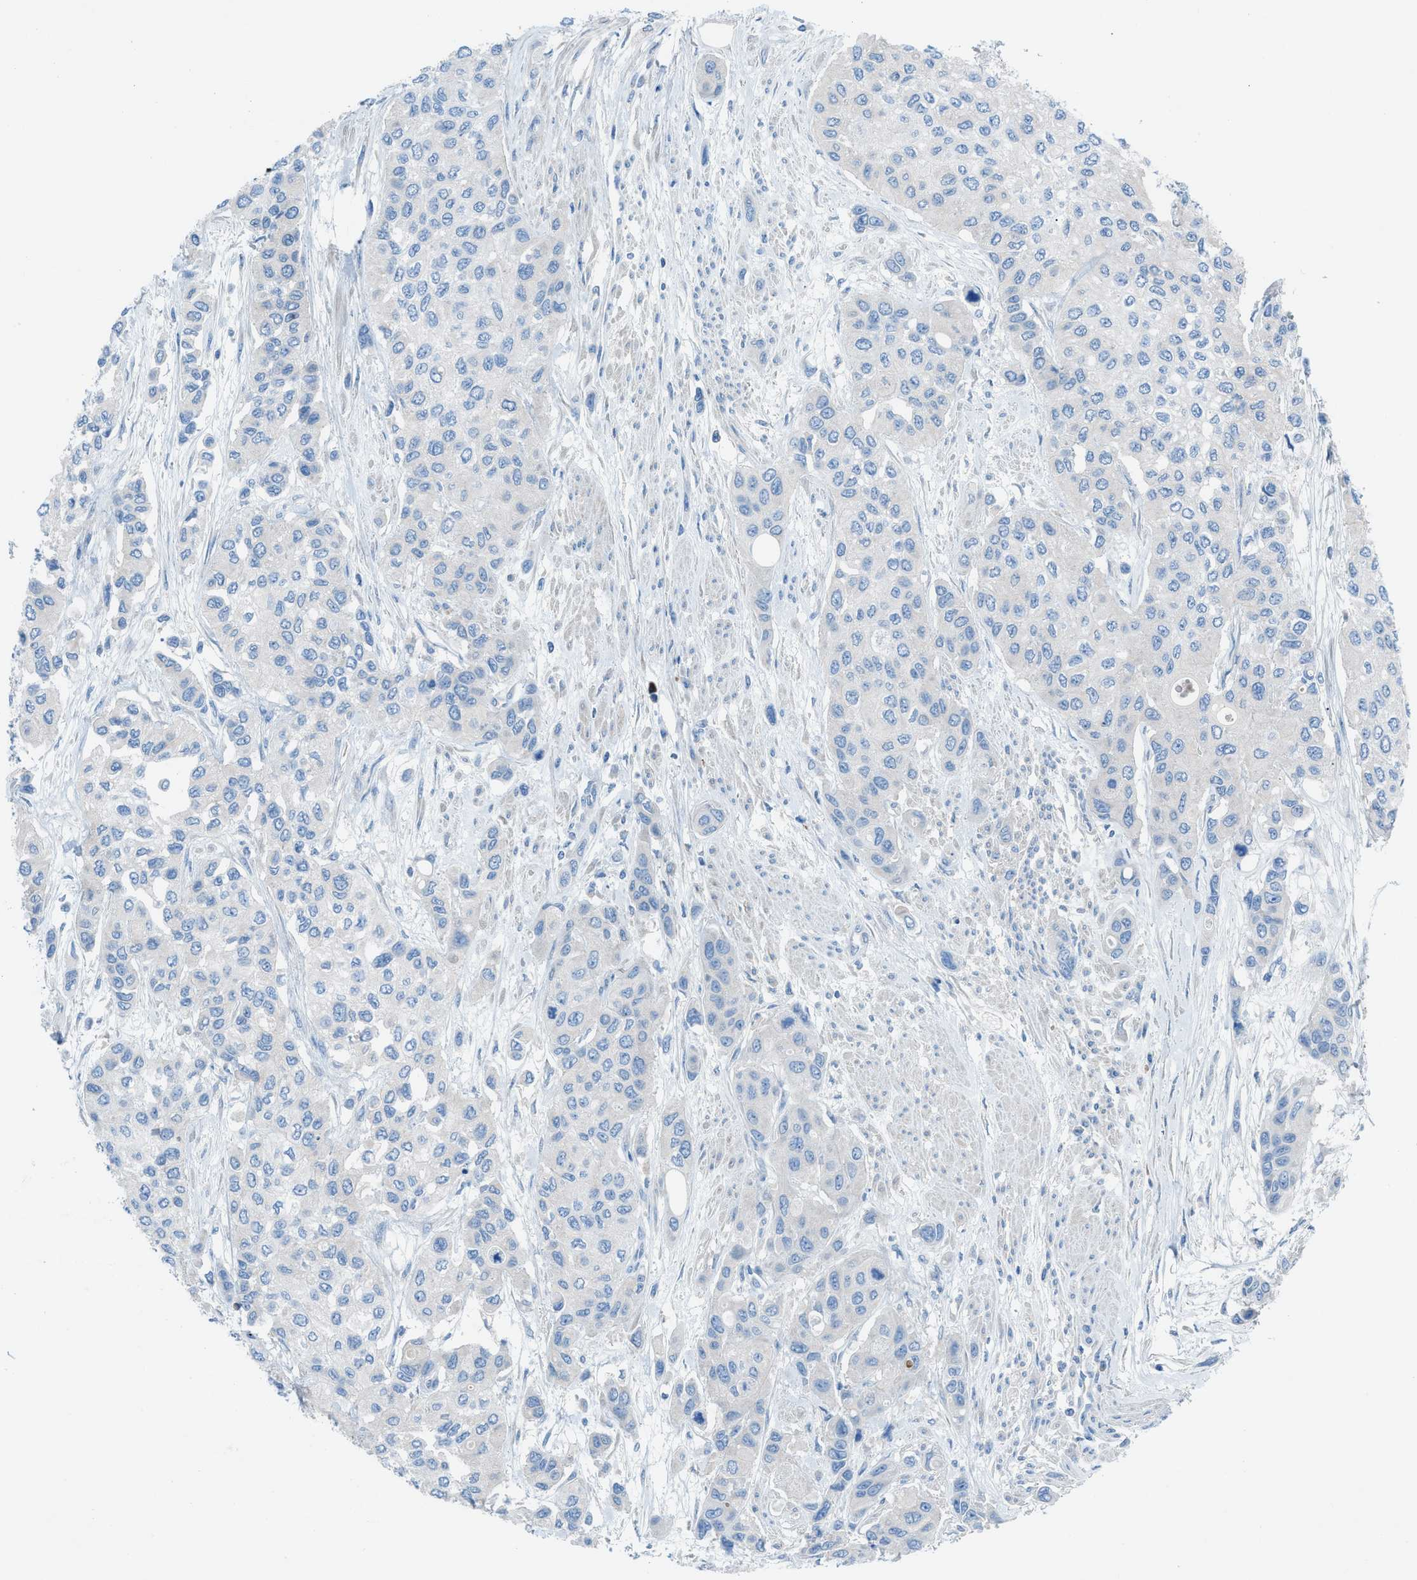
{"staining": {"intensity": "negative", "quantity": "none", "location": "none"}, "tissue": "urothelial cancer", "cell_type": "Tumor cells", "image_type": "cancer", "snomed": [{"axis": "morphology", "description": "Urothelial carcinoma, High grade"}, {"axis": "topography", "description": "Urinary bladder"}], "caption": "Immunohistochemistry micrograph of neoplastic tissue: human urothelial cancer stained with DAB demonstrates no significant protein expression in tumor cells.", "gene": "C5AR2", "patient": {"sex": "female", "age": 56}}